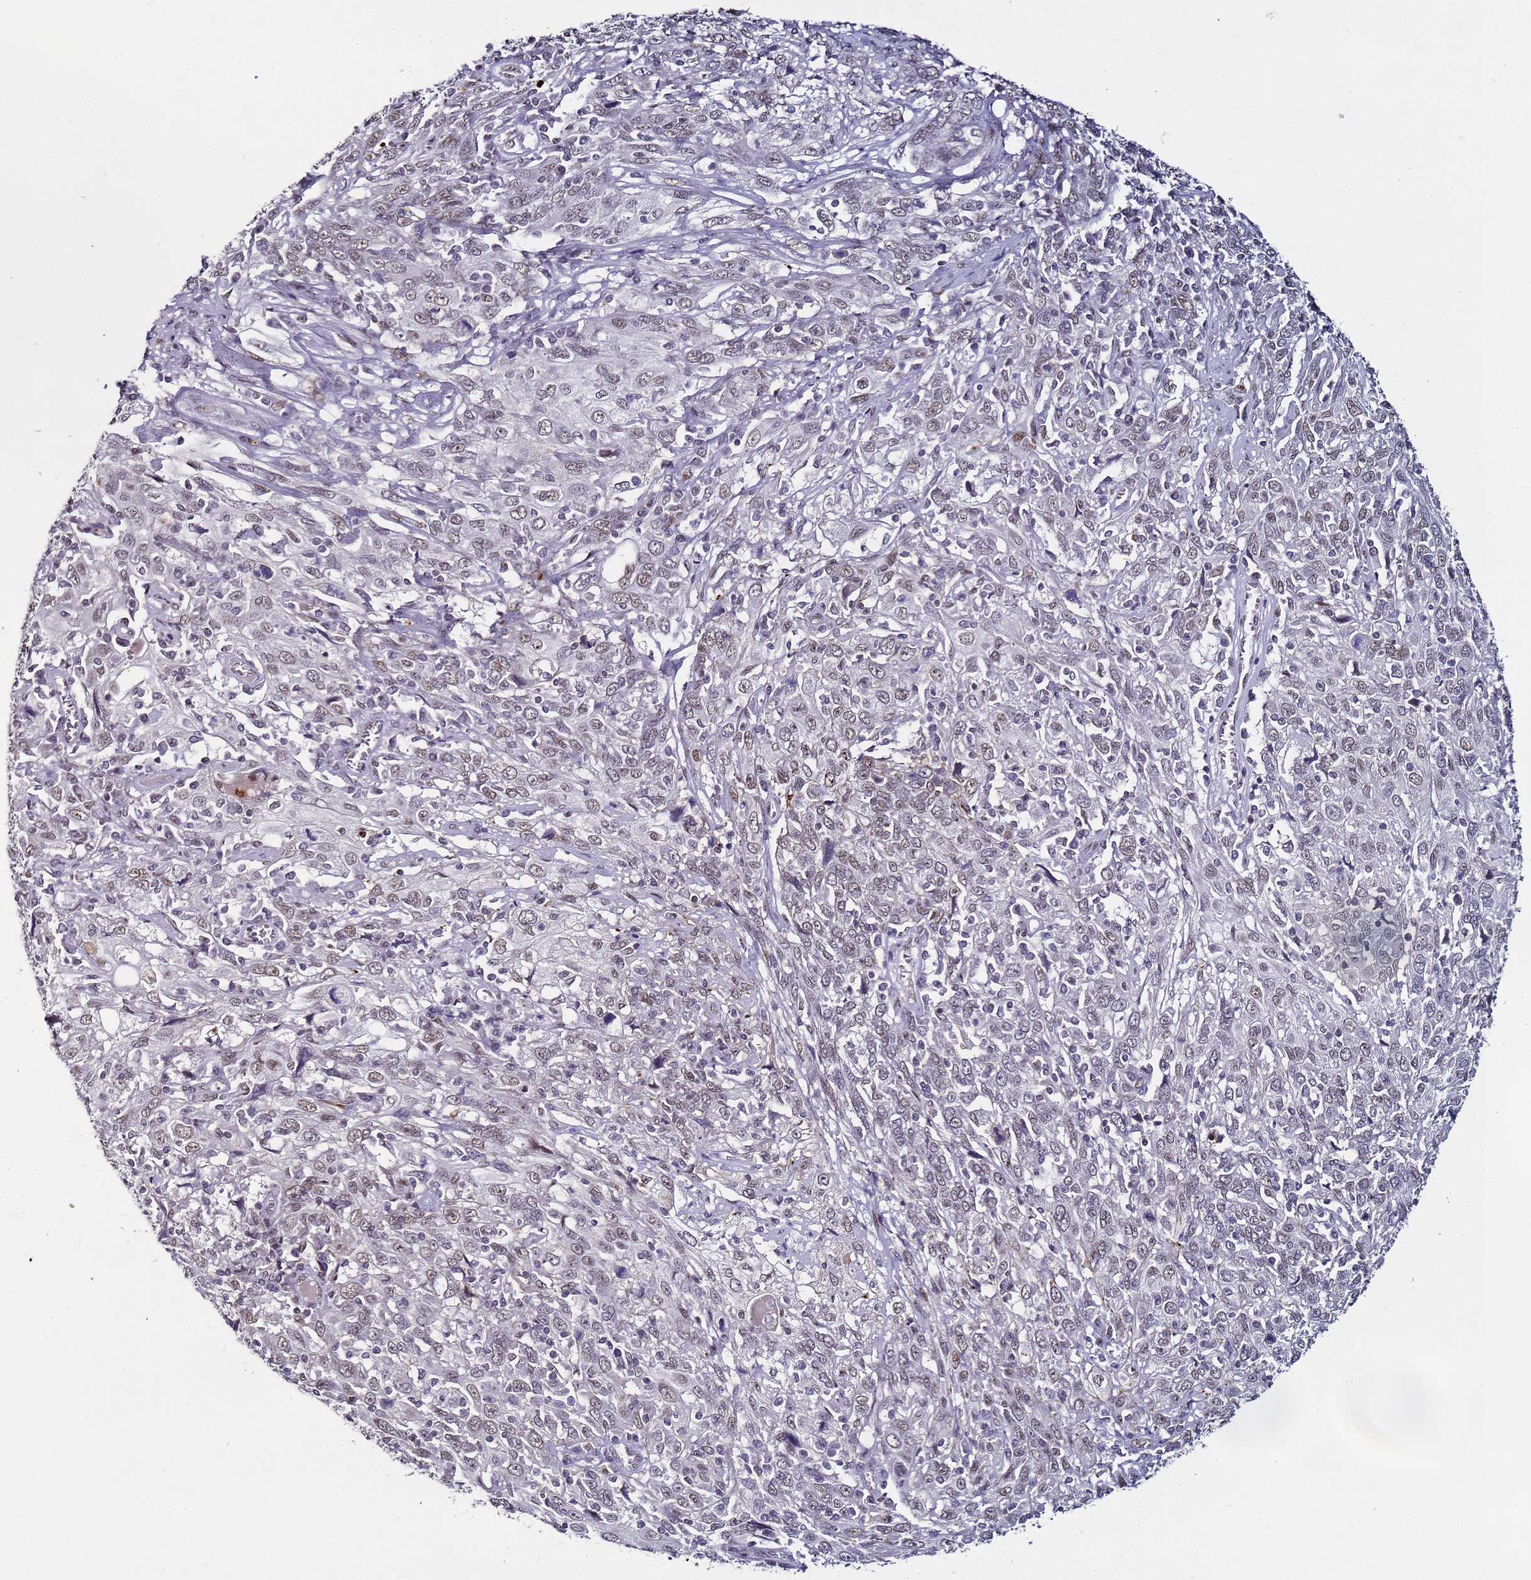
{"staining": {"intensity": "weak", "quantity": "25%-75%", "location": "nuclear"}, "tissue": "cervical cancer", "cell_type": "Tumor cells", "image_type": "cancer", "snomed": [{"axis": "morphology", "description": "Squamous cell carcinoma, NOS"}, {"axis": "topography", "description": "Cervix"}], "caption": "A micrograph of human cervical squamous cell carcinoma stained for a protein shows weak nuclear brown staining in tumor cells. The staining was performed using DAB to visualize the protein expression in brown, while the nuclei were stained in blue with hematoxylin (Magnification: 20x).", "gene": "PSMA7", "patient": {"sex": "female", "age": 46}}